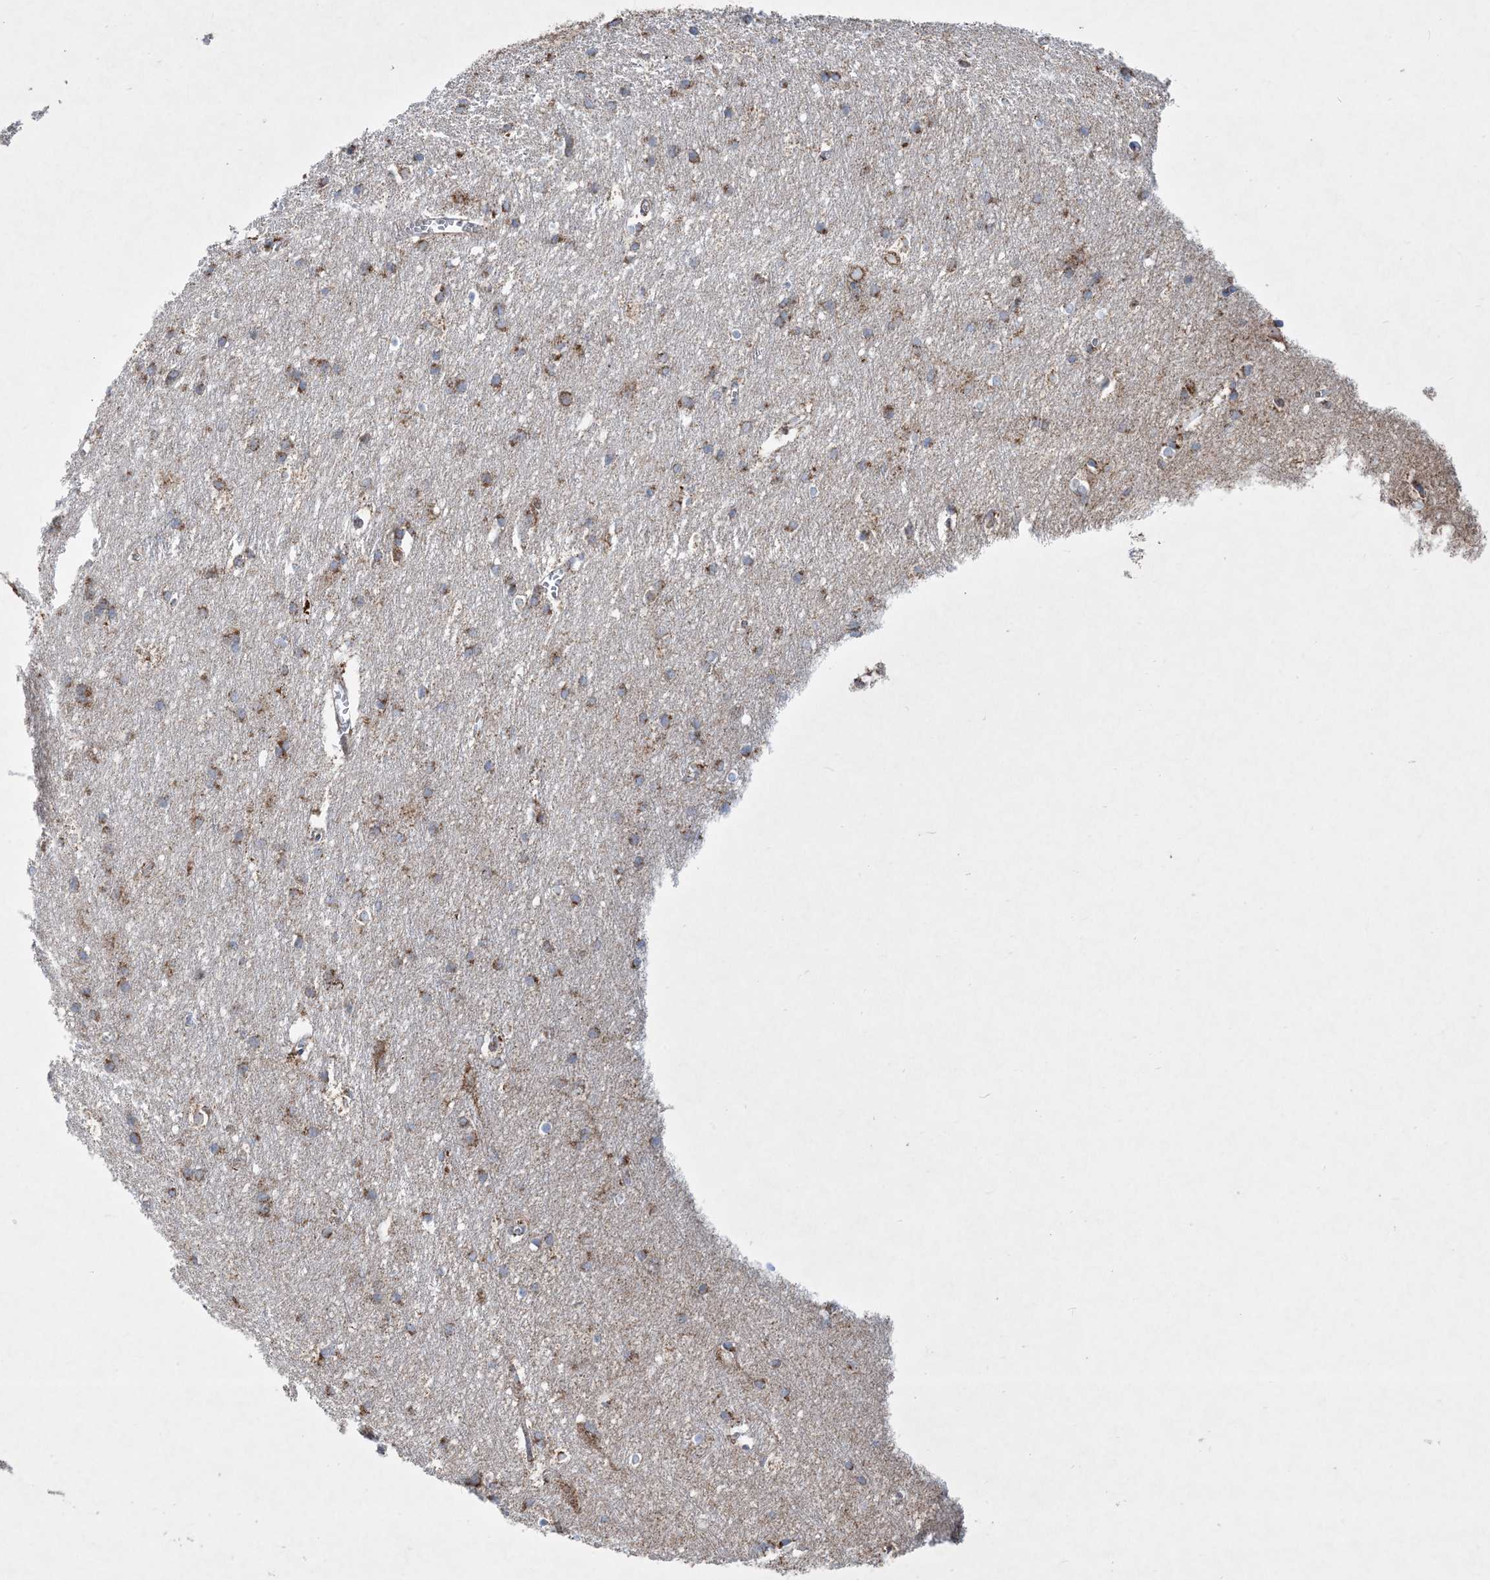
{"staining": {"intensity": "weak", "quantity": ">75%", "location": "cytoplasmic/membranous"}, "tissue": "cerebral cortex", "cell_type": "Endothelial cells", "image_type": "normal", "snomed": [{"axis": "morphology", "description": "Normal tissue, NOS"}, {"axis": "topography", "description": "Cerebral cortex"}], "caption": "Immunohistochemistry (IHC) staining of unremarkable cerebral cortex, which displays low levels of weak cytoplasmic/membranous positivity in about >75% of endothelial cells indicating weak cytoplasmic/membranous protein staining. The staining was performed using DAB (brown) for protein detection and nuclei were counterstained in hematoxylin (blue).", "gene": "BEND4", "patient": {"sex": "male", "age": 54}}